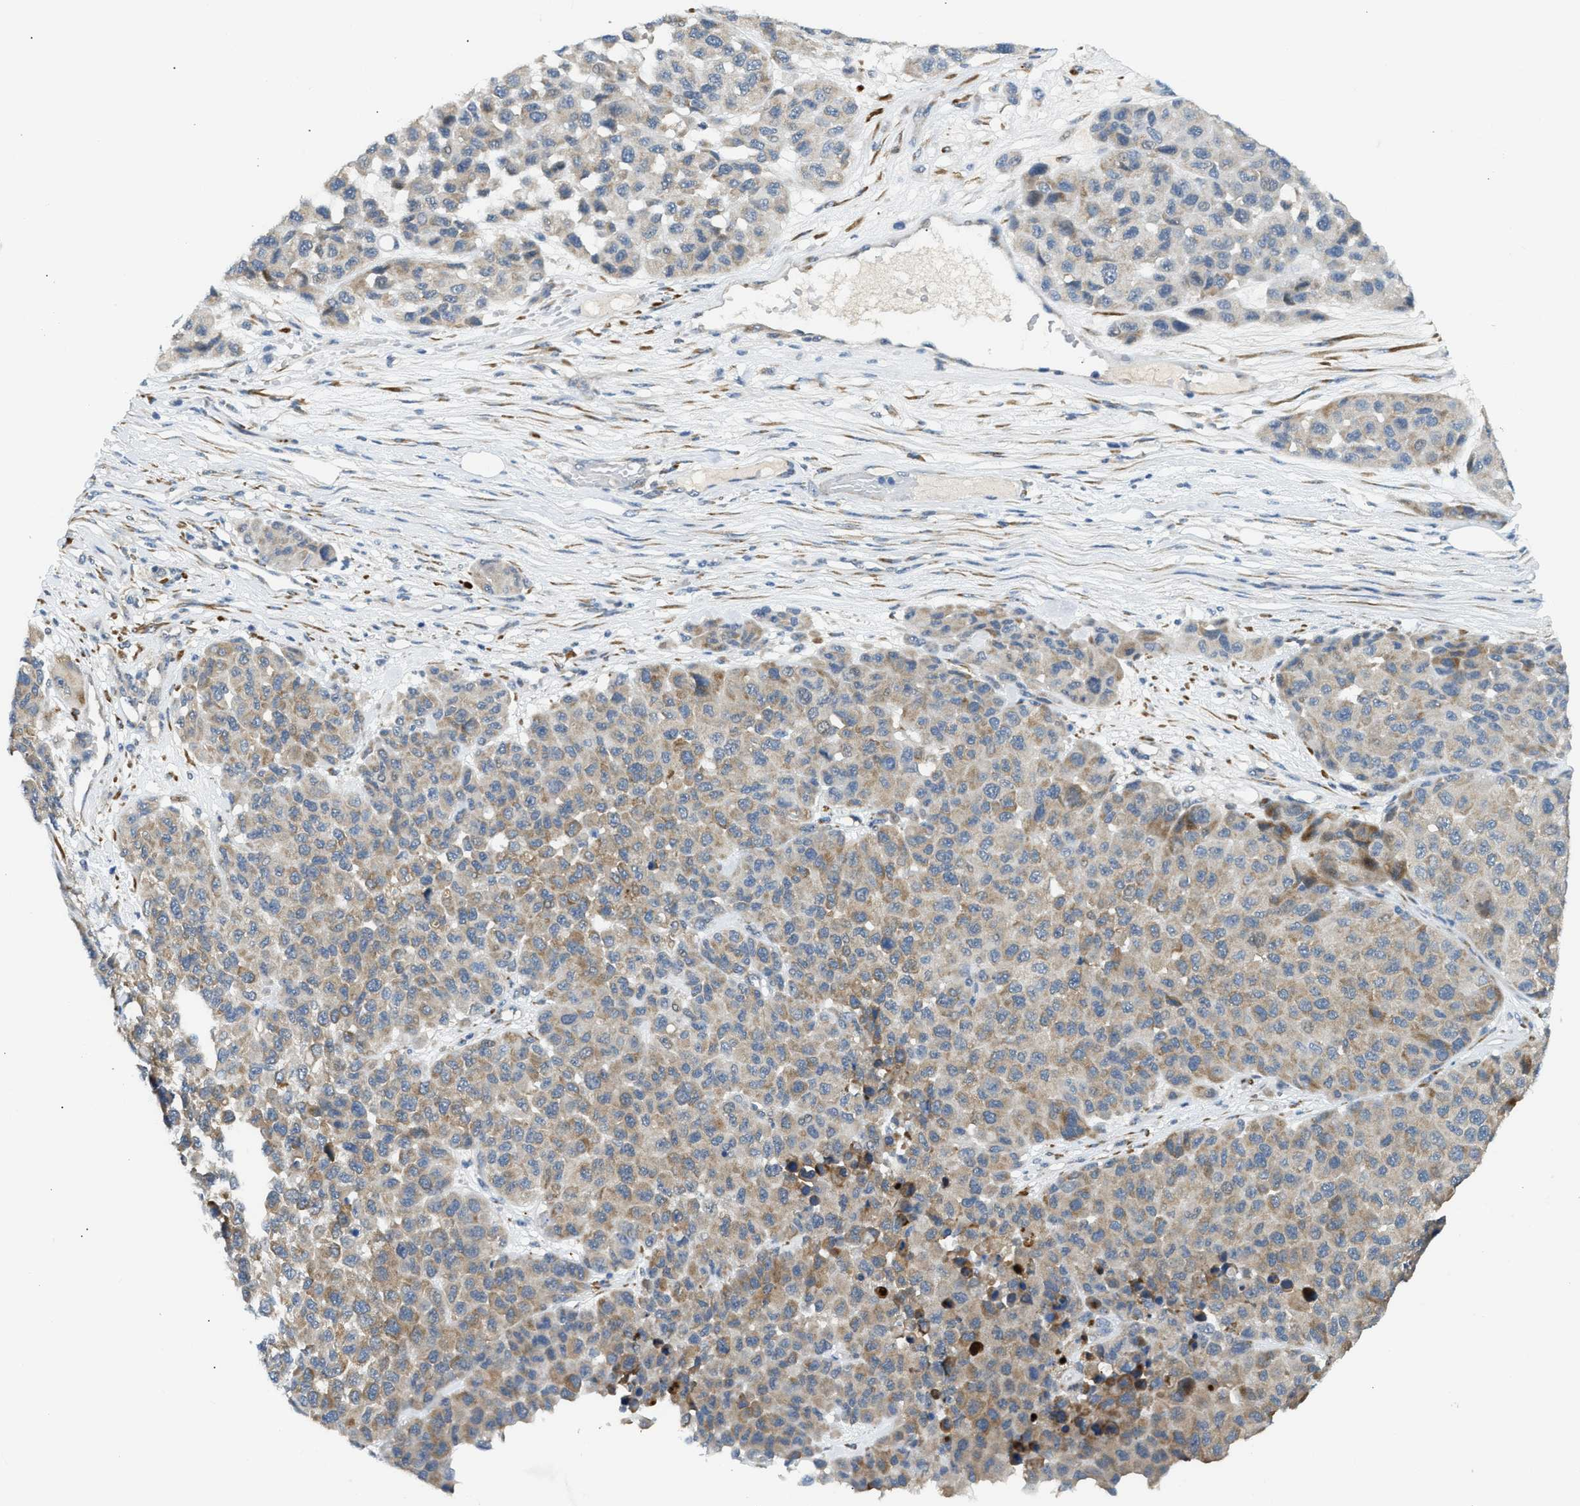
{"staining": {"intensity": "moderate", "quantity": "25%-75%", "location": "cytoplasmic/membranous"}, "tissue": "melanoma", "cell_type": "Tumor cells", "image_type": "cancer", "snomed": [{"axis": "morphology", "description": "Malignant melanoma, NOS"}, {"axis": "topography", "description": "Skin"}], "caption": "Protein staining shows moderate cytoplasmic/membranous positivity in about 25%-75% of tumor cells in malignant melanoma.", "gene": "KCNC2", "patient": {"sex": "male", "age": 62}}